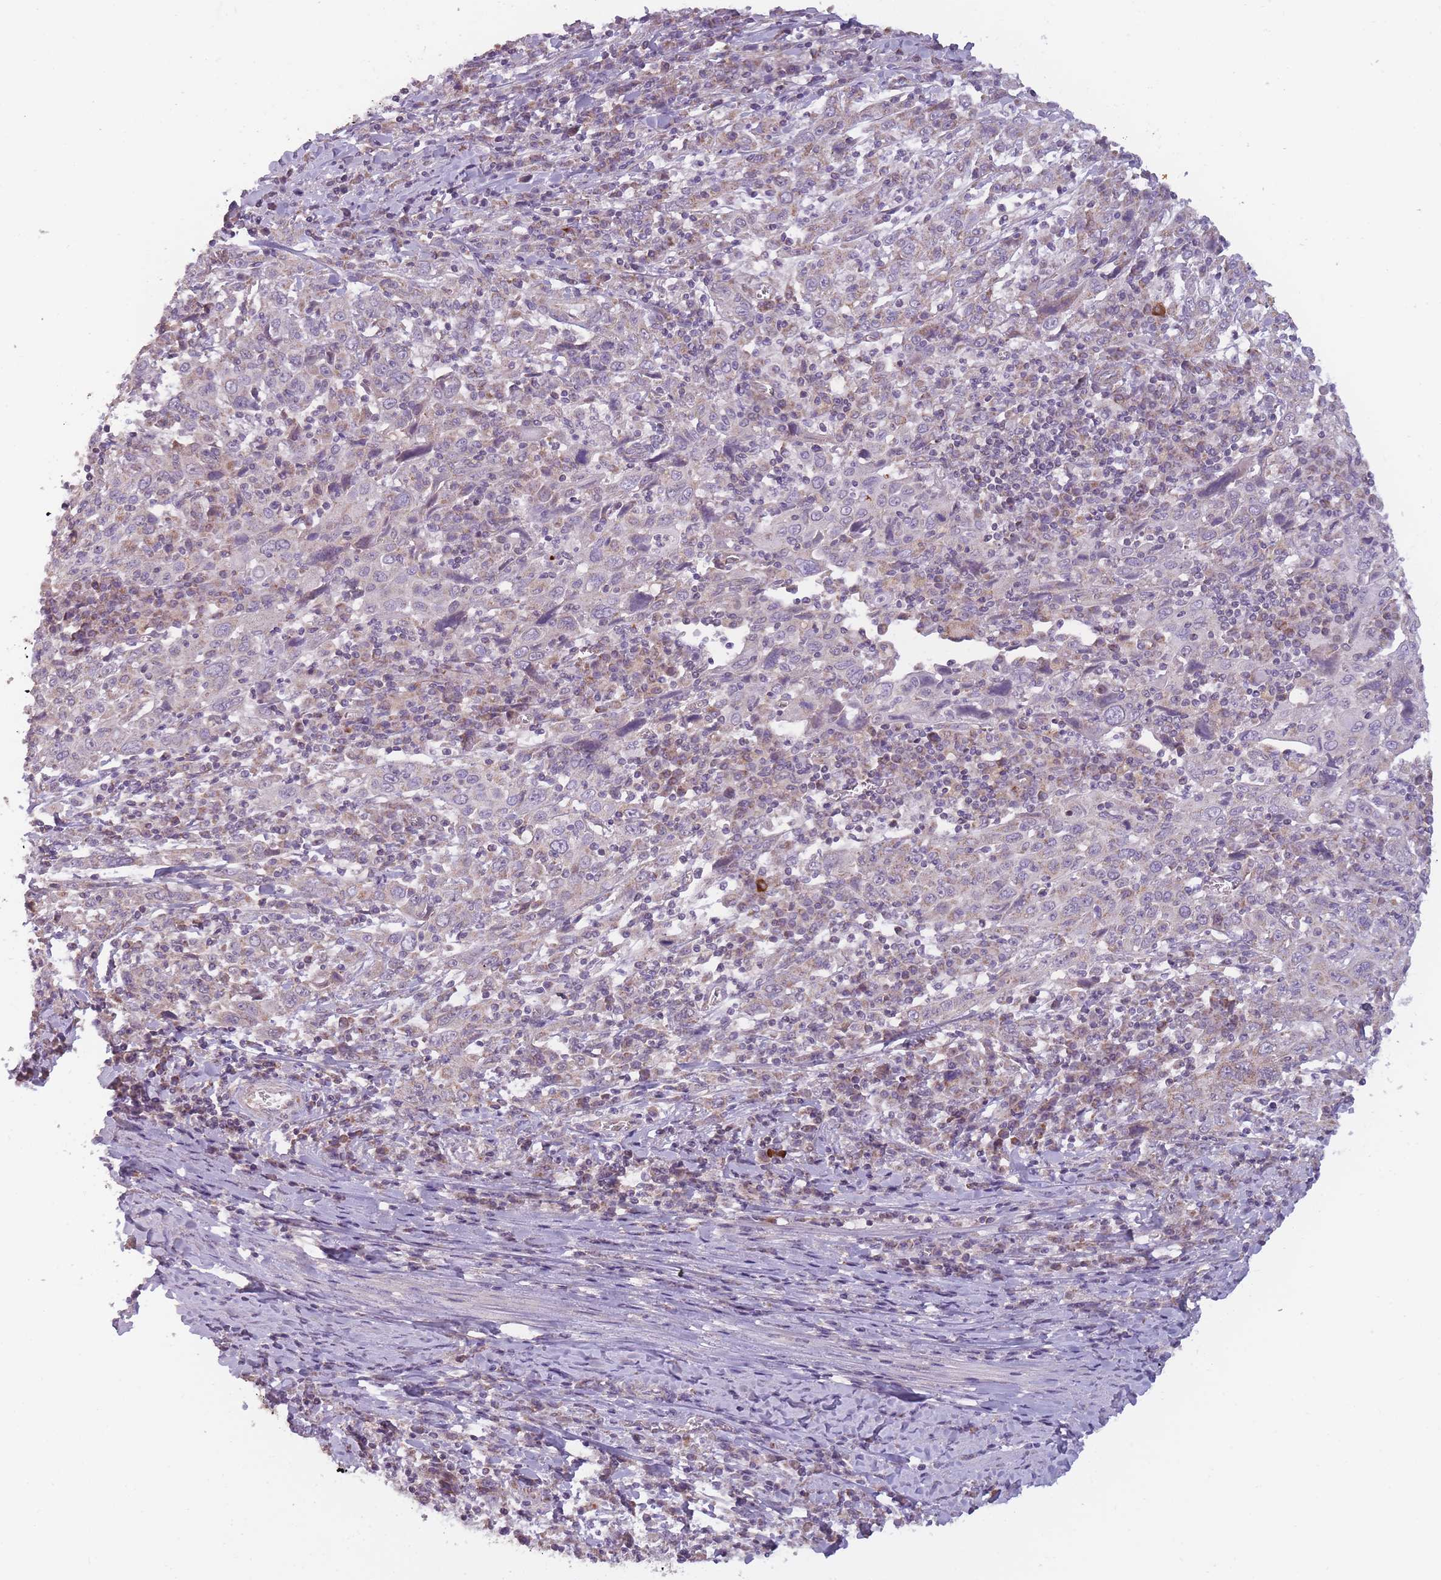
{"staining": {"intensity": "weak", "quantity": "25%-75%", "location": "cytoplasmic/membranous"}, "tissue": "cervical cancer", "cell_type": "Tumor cells", "image_type": "cancer", "snomed": [{"axis": "morphology", "description": "Squamous cell carcinoma, NOS"}, {"axis": "topography", "description": "Cervix"}], "caption": "Weak cytoplasmic/membranous positivity for a protein is seen in about 25%-75% of tumor cells of squamous cell carcinoma (cervical) using immunohistochemistry (IHC).", "gene": "MRPS18C", "patient": {"sex": "female", "age": 46}}